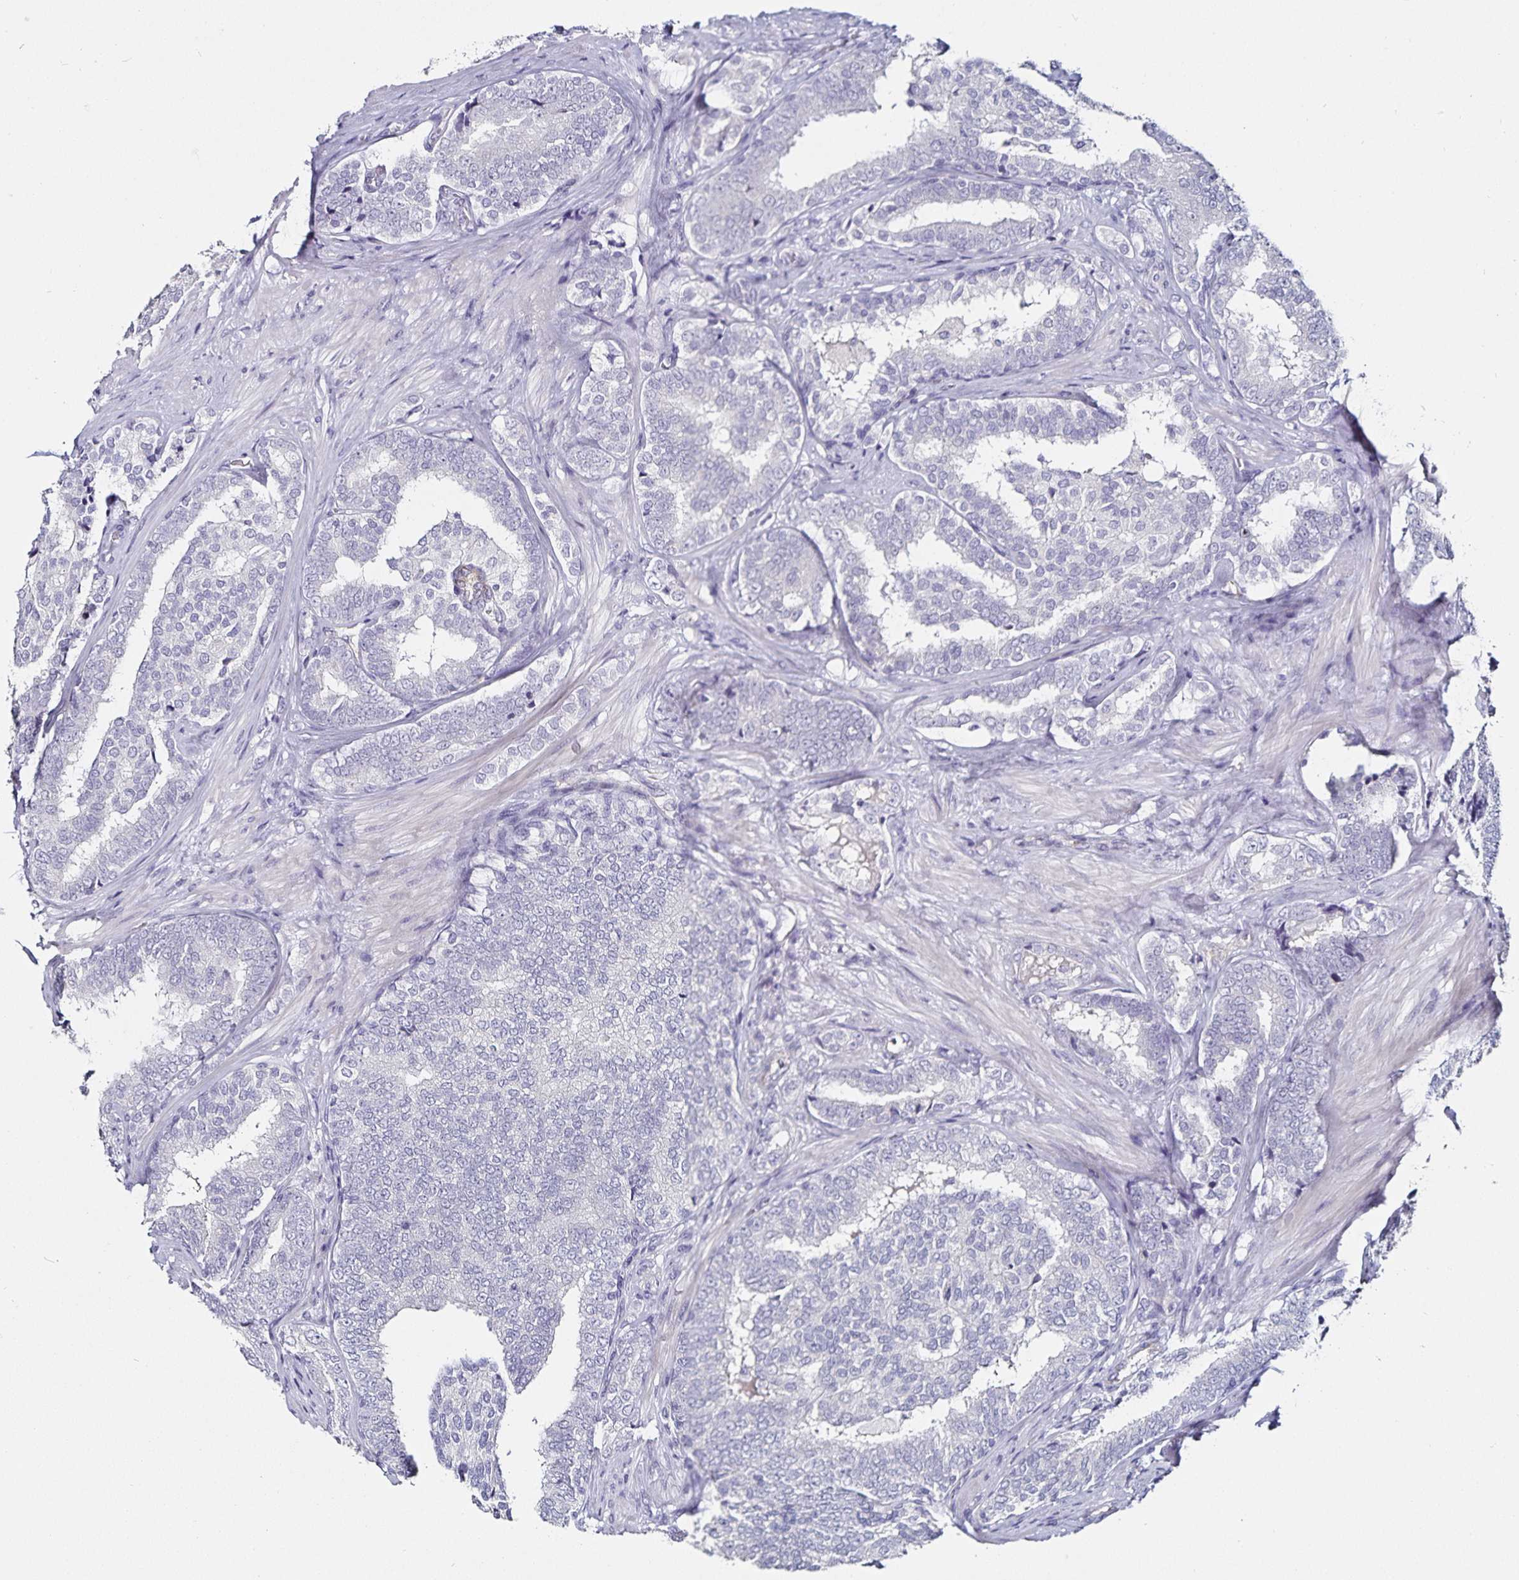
{"staining": {"intensity": "negative", "quantity": "none", "location": "none"}, "tissue": "prostate cancer", "cell_type": "Tumor cells", "image_type": "cancer", "snomed": [{"axis": "morphology", "description": "Adenocarcinoma, High grade"}, {"axis": "topography", "description": "Prostate"}], "caption": "Immunohistochemical staining of human prostate cancer displays no significant positivity in tumor cells.", "gene": "TSPAN7", "patient": {"sex": "male", "age": 72}}